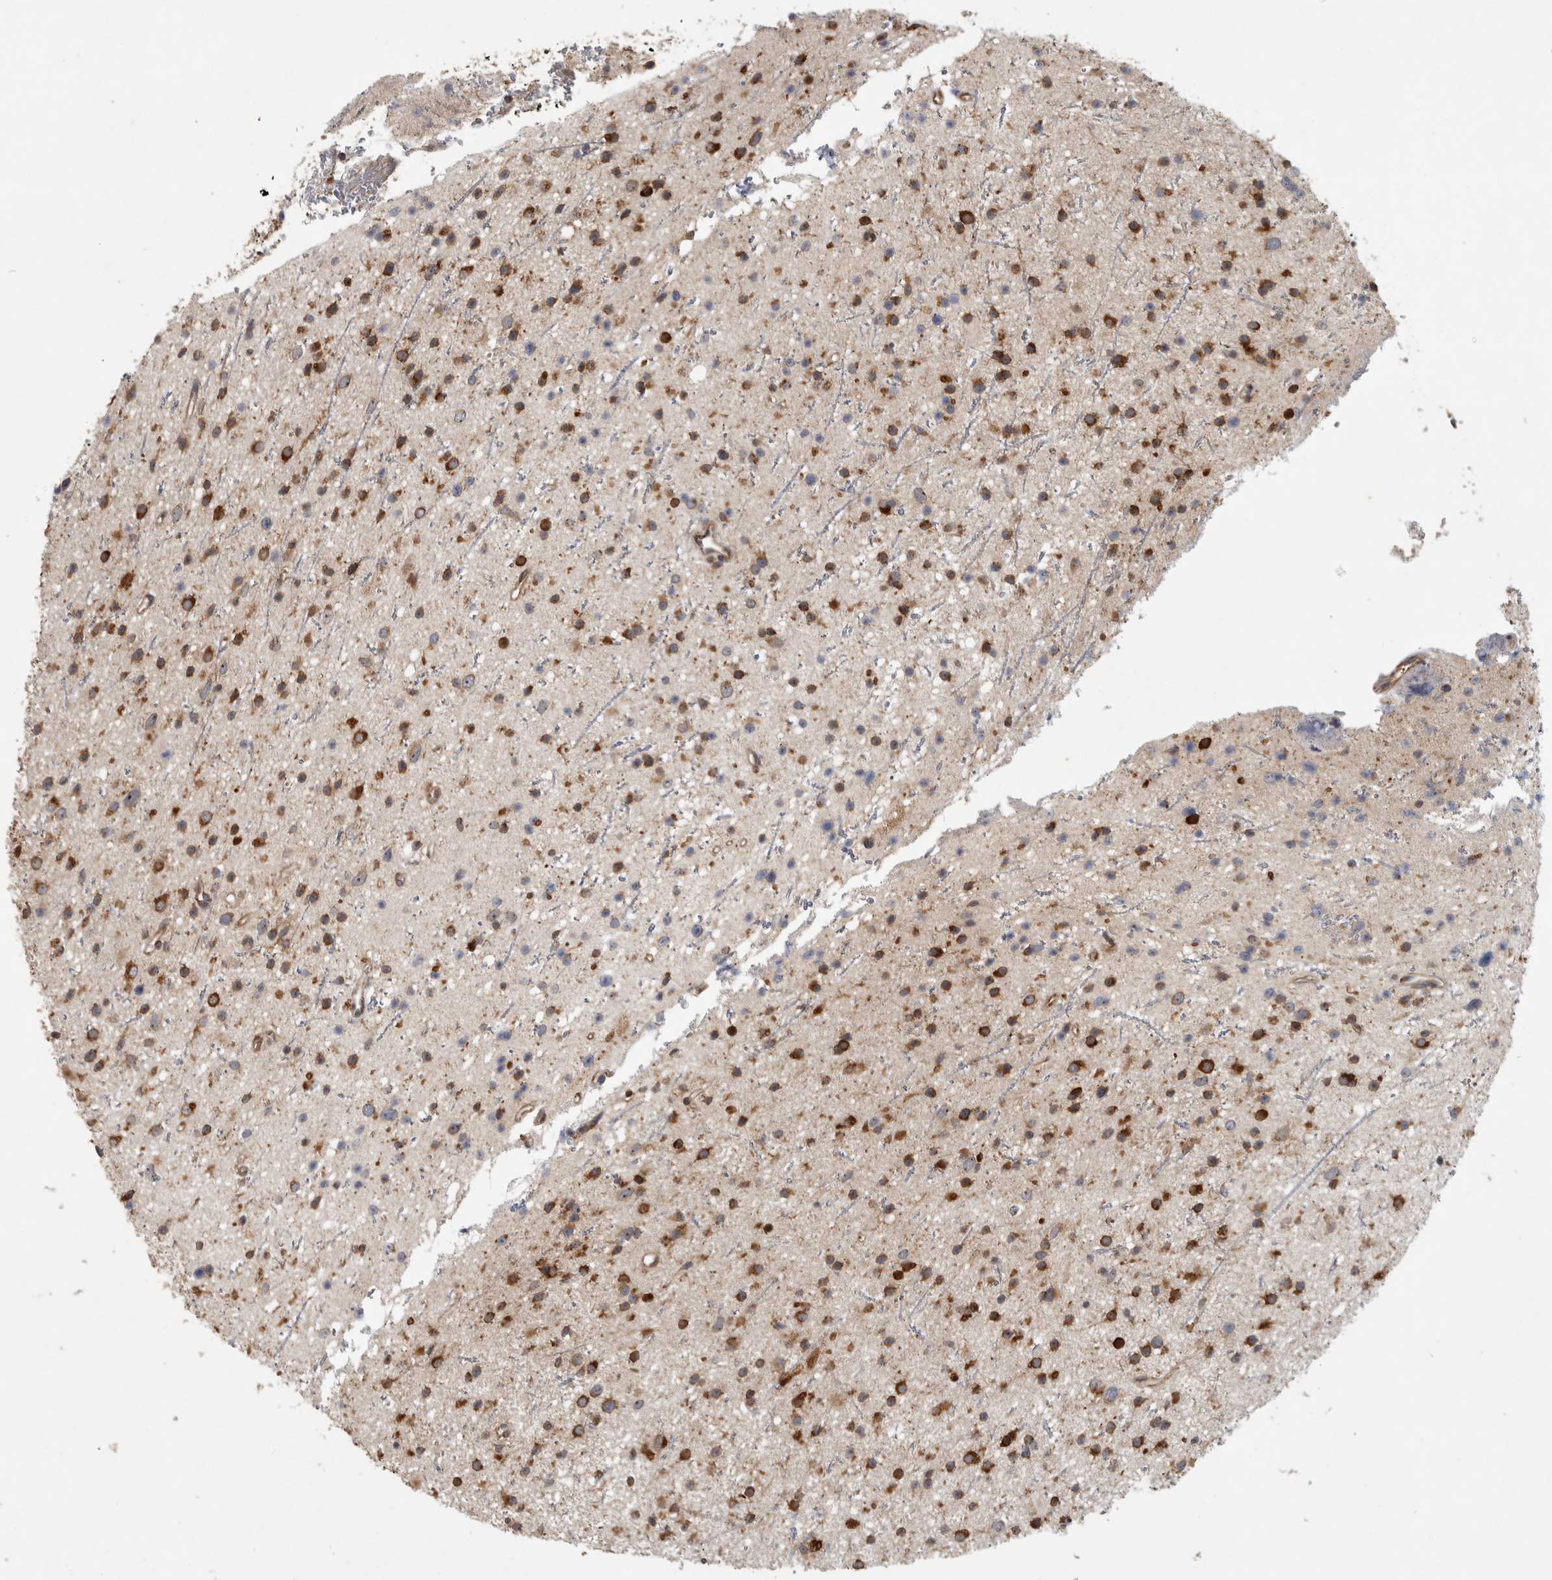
{"staining": {"intensity": "strong", "quantity": ">75%", "location": "cytoplasmic/membranous"}, "tissue": "glioma", "cell_type": "Tumor cells", "image_type": "cancer", "snomed": [{"axis": "morphology", "description": "Glioma, malignant, Low grade"}, {"axis": "topography", "description": "Cerebral cortex"}], "caption": "Protein staining by immunohistochemistry (IHC) reveals strong cytoplasmic/membranous positivity in approximately >75% of tumor cells in malignant low-grade glioma. (IHC, brightfield microscopy, high magnification).", "gene": "ATXN2", "patient": {"sex": "female", "age": 39}}